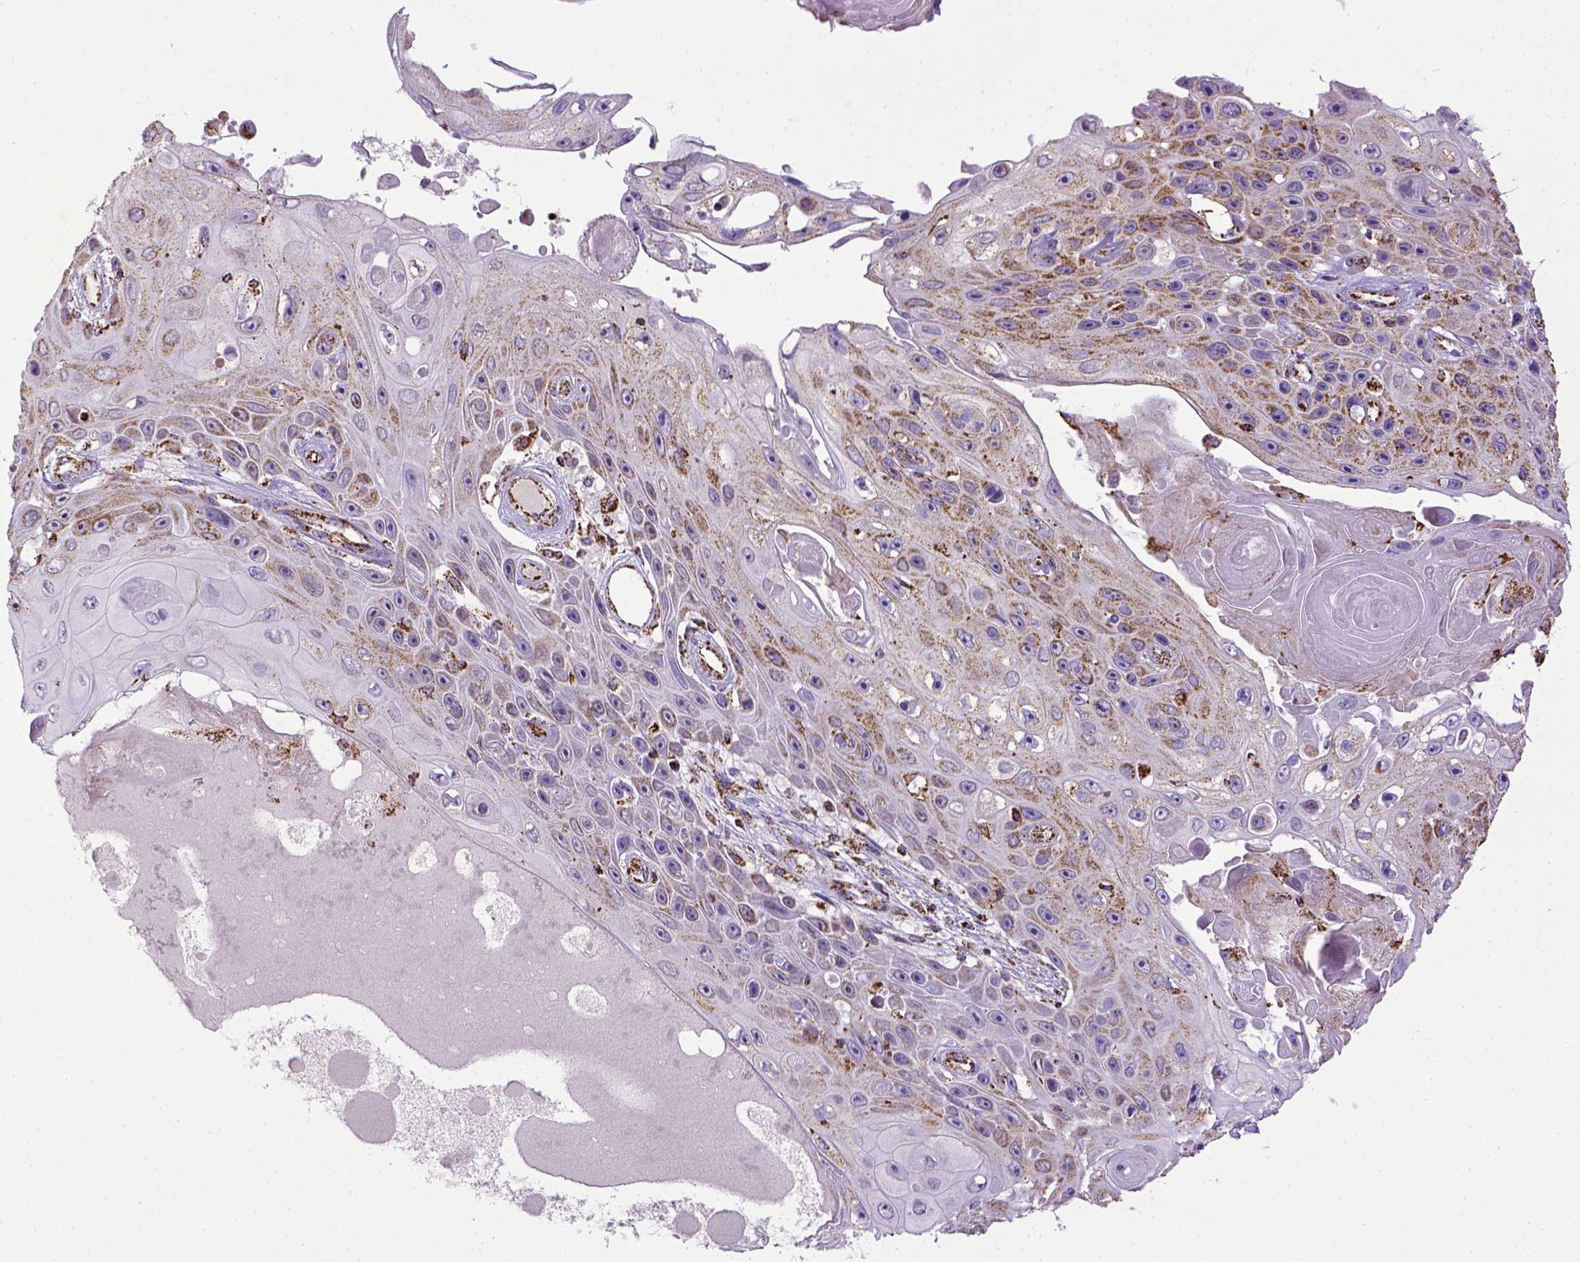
{"staining": {"intensity": "moderate", "quantity": ">75%", "location": "cytoplasmic/membranous"}, "tissue": "skin cancer", "cell_type": "Tumor cells", "image_type": "cancer", "snomed": [{"axis": "morphology", "description": "Squamous cell carcinoma, NOS"}, {"axis": "topography", "description": "Skin"}], "caption": "This is a photomicrograph of IHC staining of squamous cell carcinoma (skin), which shows moderate positivity in the cytoplasmic/membranous of tumor cells.", "gene": "MT-CO1", "patient": {"sex": "male", "age": 82}}